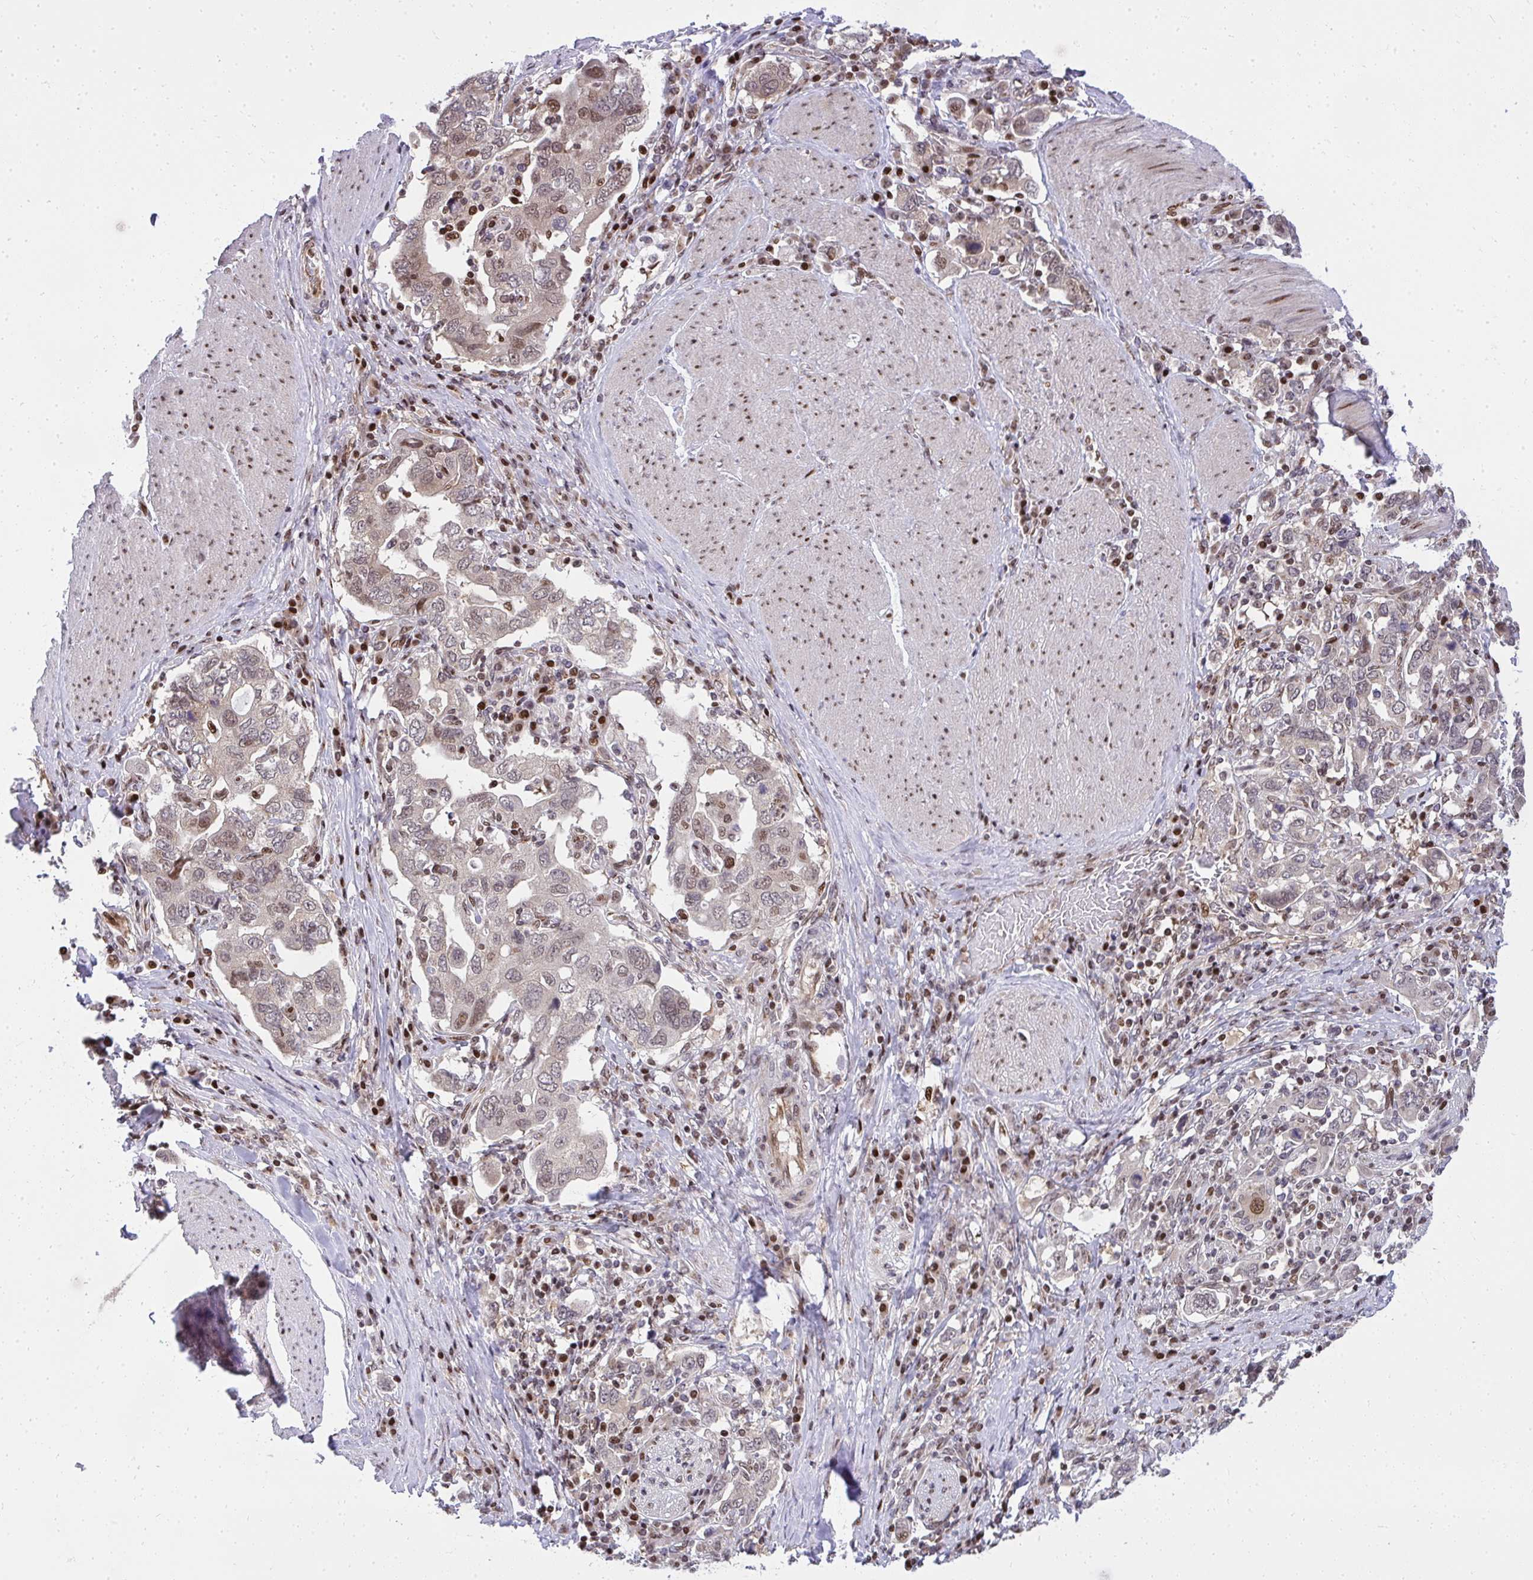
{"staining": {"intensity": "moderate", "quantity": "25%-75%", "location": "nuclear"}, "tissue": "stomach cancer", "cell_type": "Tumor cells", "image_type": "cancer", "snomed": [{"axis": "morphology", "description": "Adenocarcinoma, NOS"}, {"axis": "topography", "description": "Stomach, upper"}, {"axis": "topography", "description": "Stomach"}], "caption": "There is medium levels of moderate nuclear positivity in tumor cells of stomach adenocarcinoma, as demonstrated by immunohistochemical staining (brown color).", "gene": "PIGY", "patient": {"sex": "male", "age": 62}}